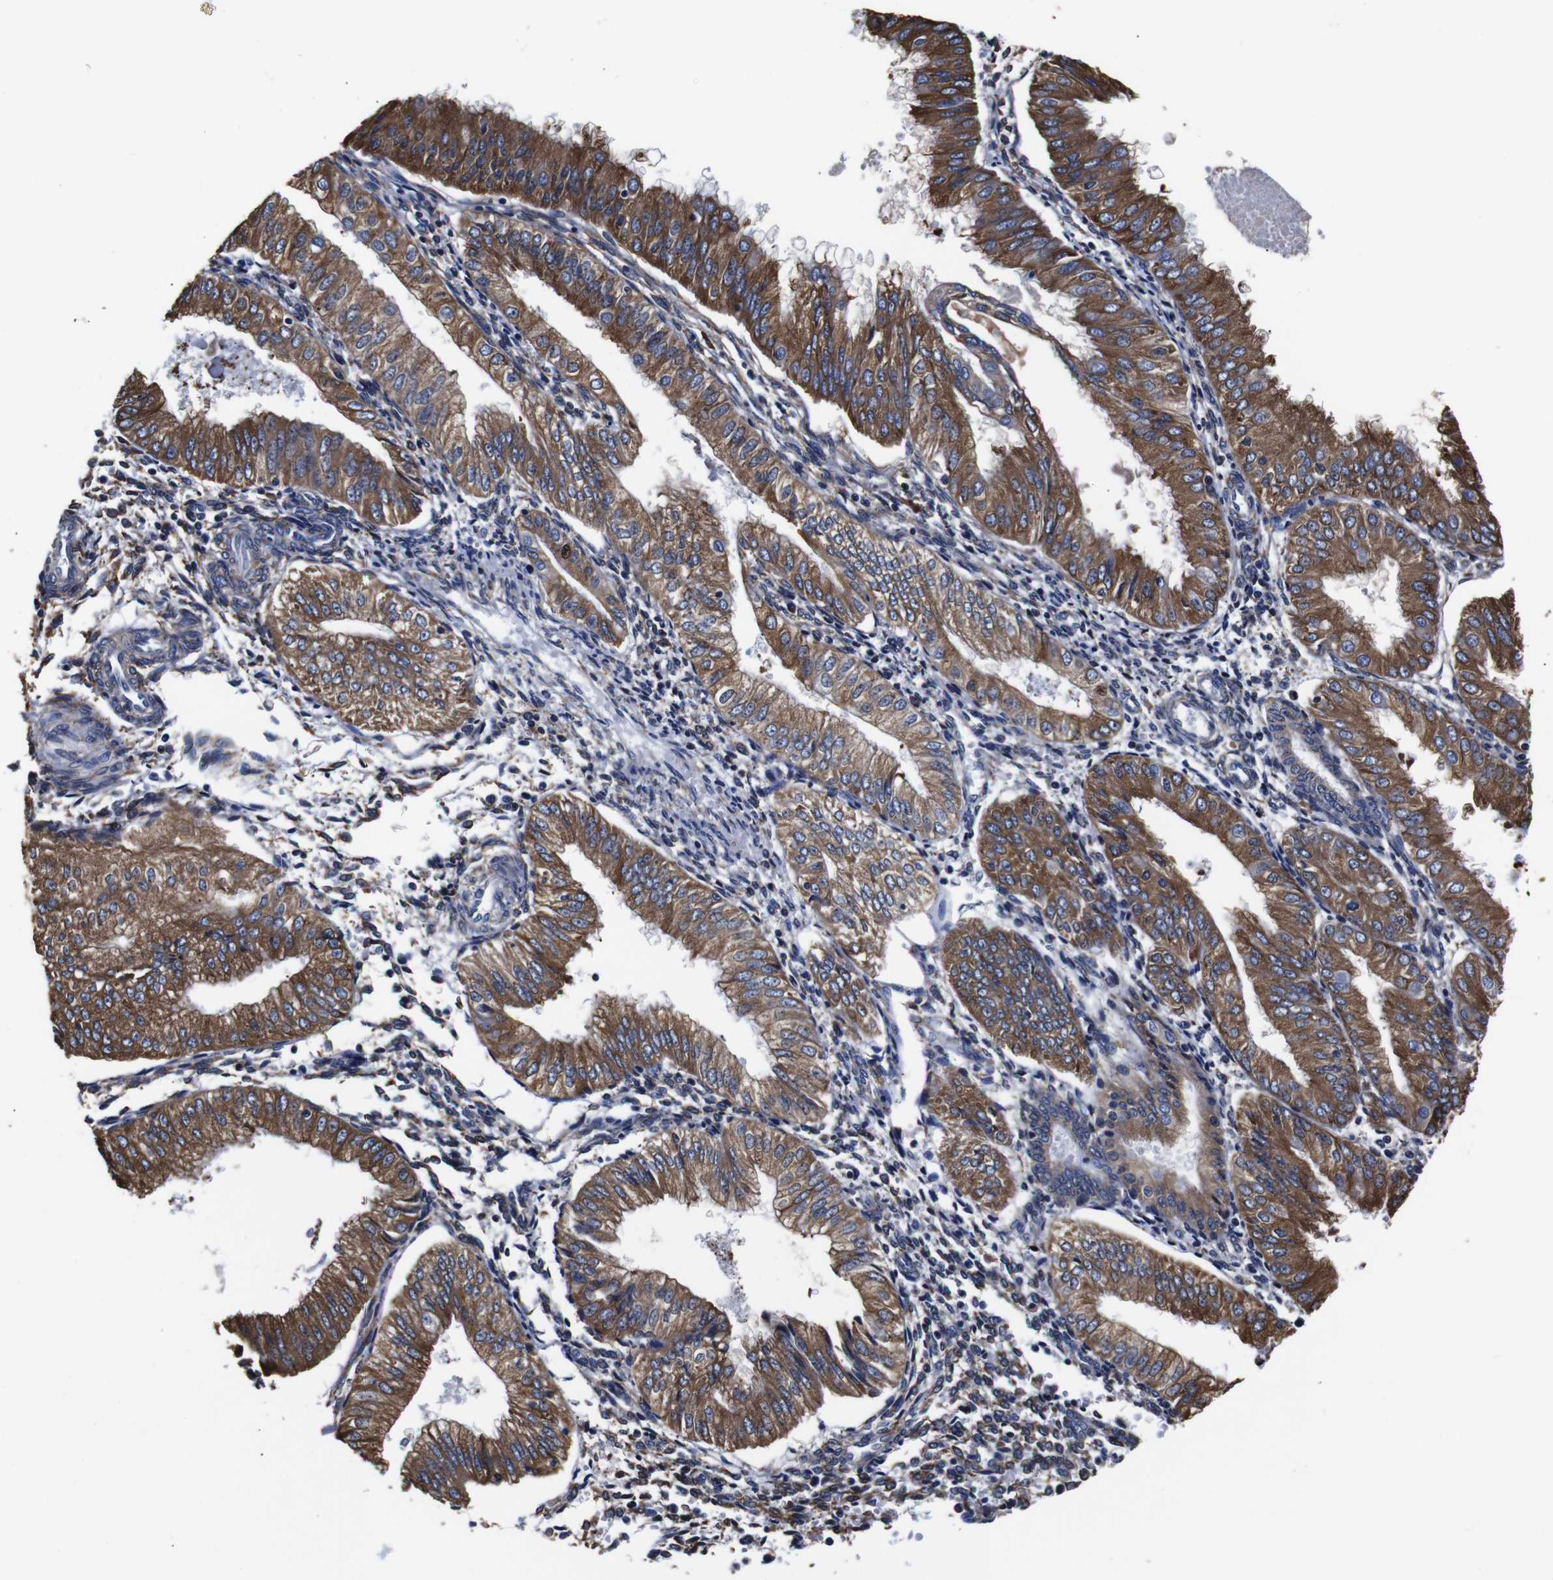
{"staining": {"intensity": "moderate", "quantity": ">75%", "location": "cytoplasmic/membranous"}, "tissue": "endometrial cancer", "cell_type": "Tumor cells", "image_type": "cancer", "snomed": [{"axis": "morphology", "description": "Adenocarcinoma, NOS"}, {"axis": "topography", "description": "Endometrium"}], "caption": "Brown immunohistochemical staining in human endometrial cancer (adenocarcinoma) demonstrates moderate cytoplasmic/membranous staining in about >75% of tumor cells.", "gene": "PPIB", "patient": {"sex": "female", "age": 53}}